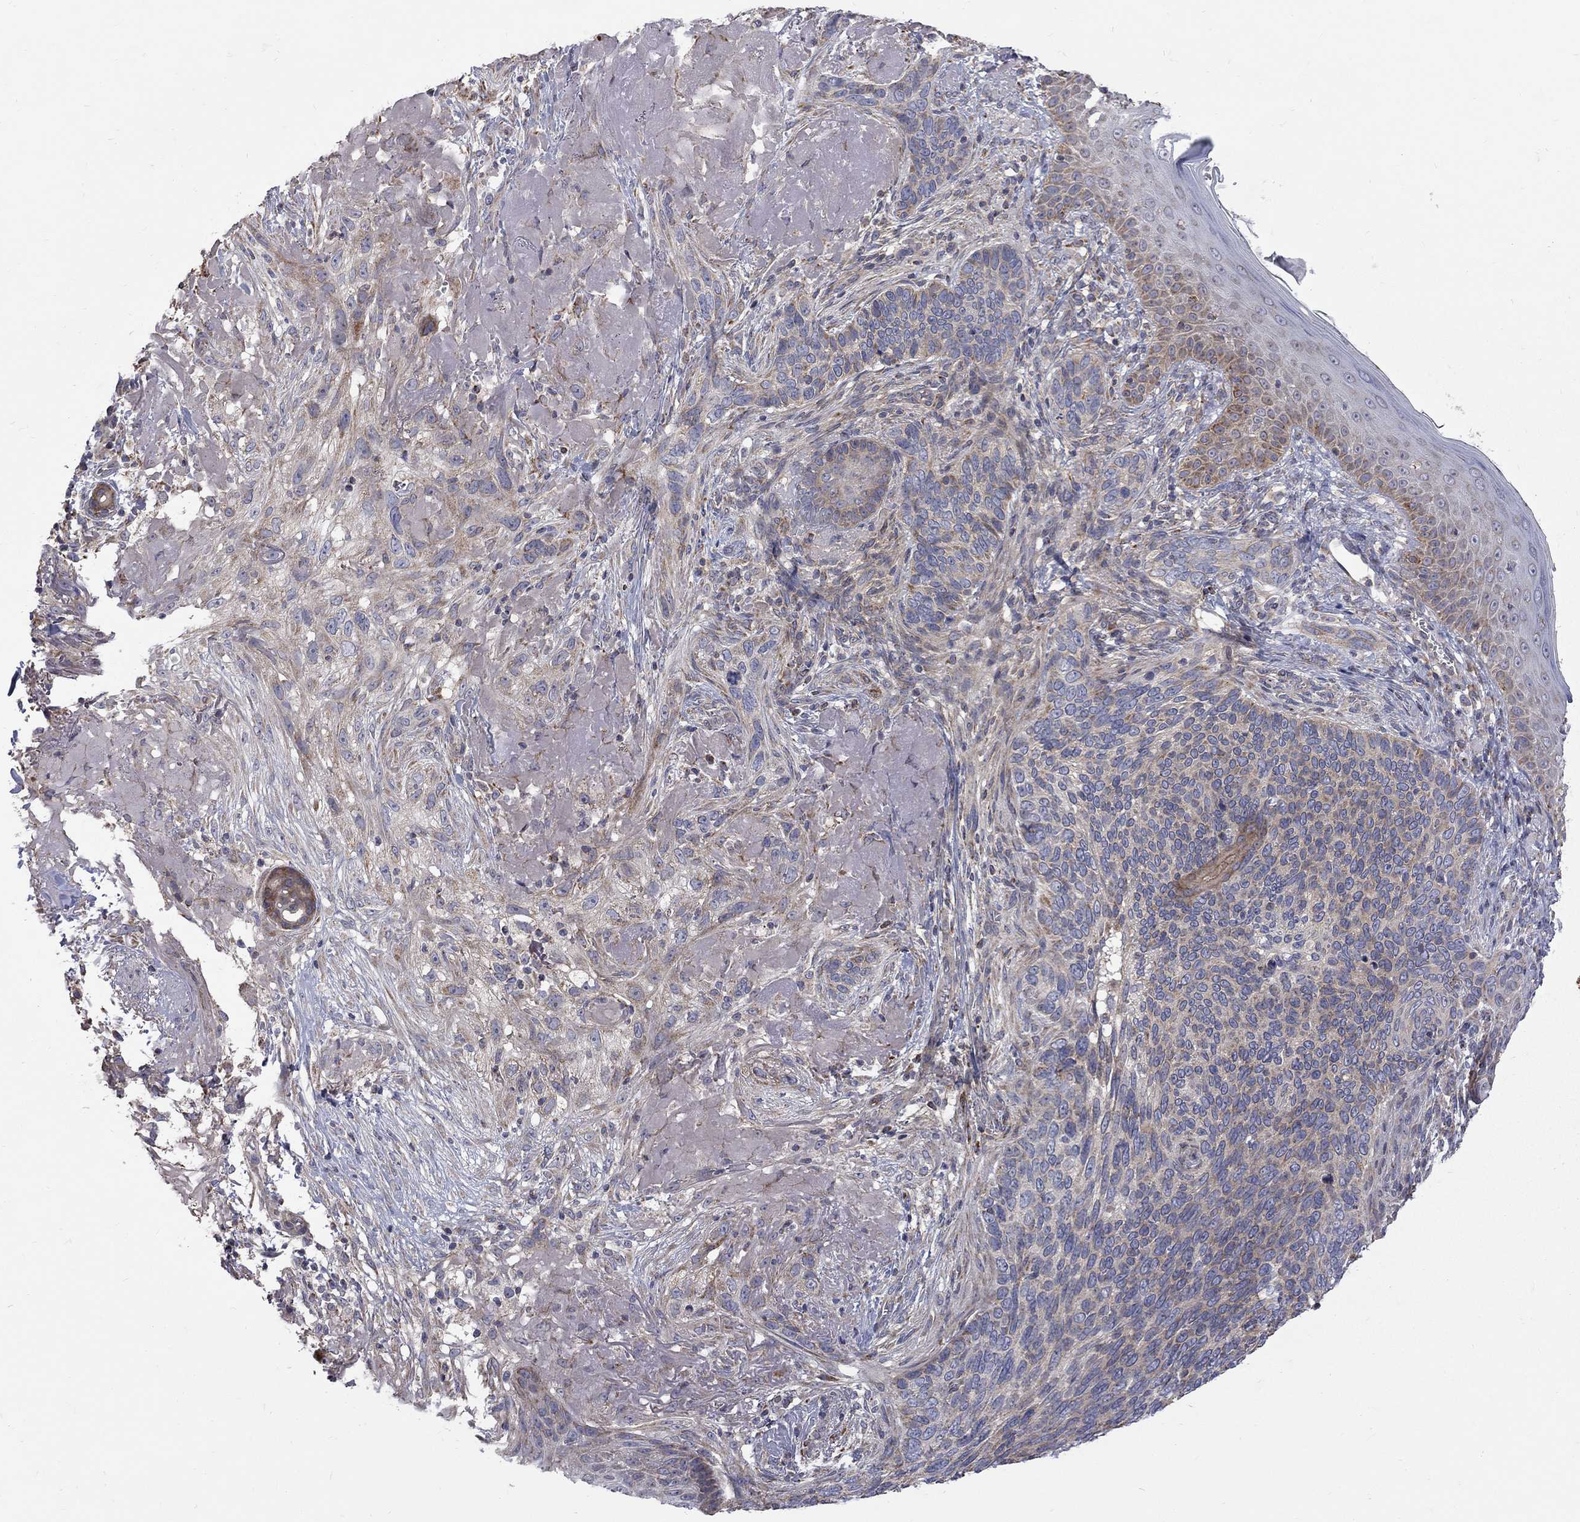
{"staining": {"intensity": "negative", "quantity": "none", "location": "none"}, "tissue": "skin cancer", "cell_type": "Tumor cells", "image_type": "cancer", "snomed": [{"axis": "morphology", "description": "Basal cell carcinoma"}, {"axis": "topography", "description": "Skin"}], "caption": "High magnification brightfield microscopy of skin basal cell carcinoma stained with DAB (brown) and counterstained with hematoxylin (blue): tumor cells show no significant staining.", "gene": "SH2B1", "patient": {"sex": "male", "age": 91}}